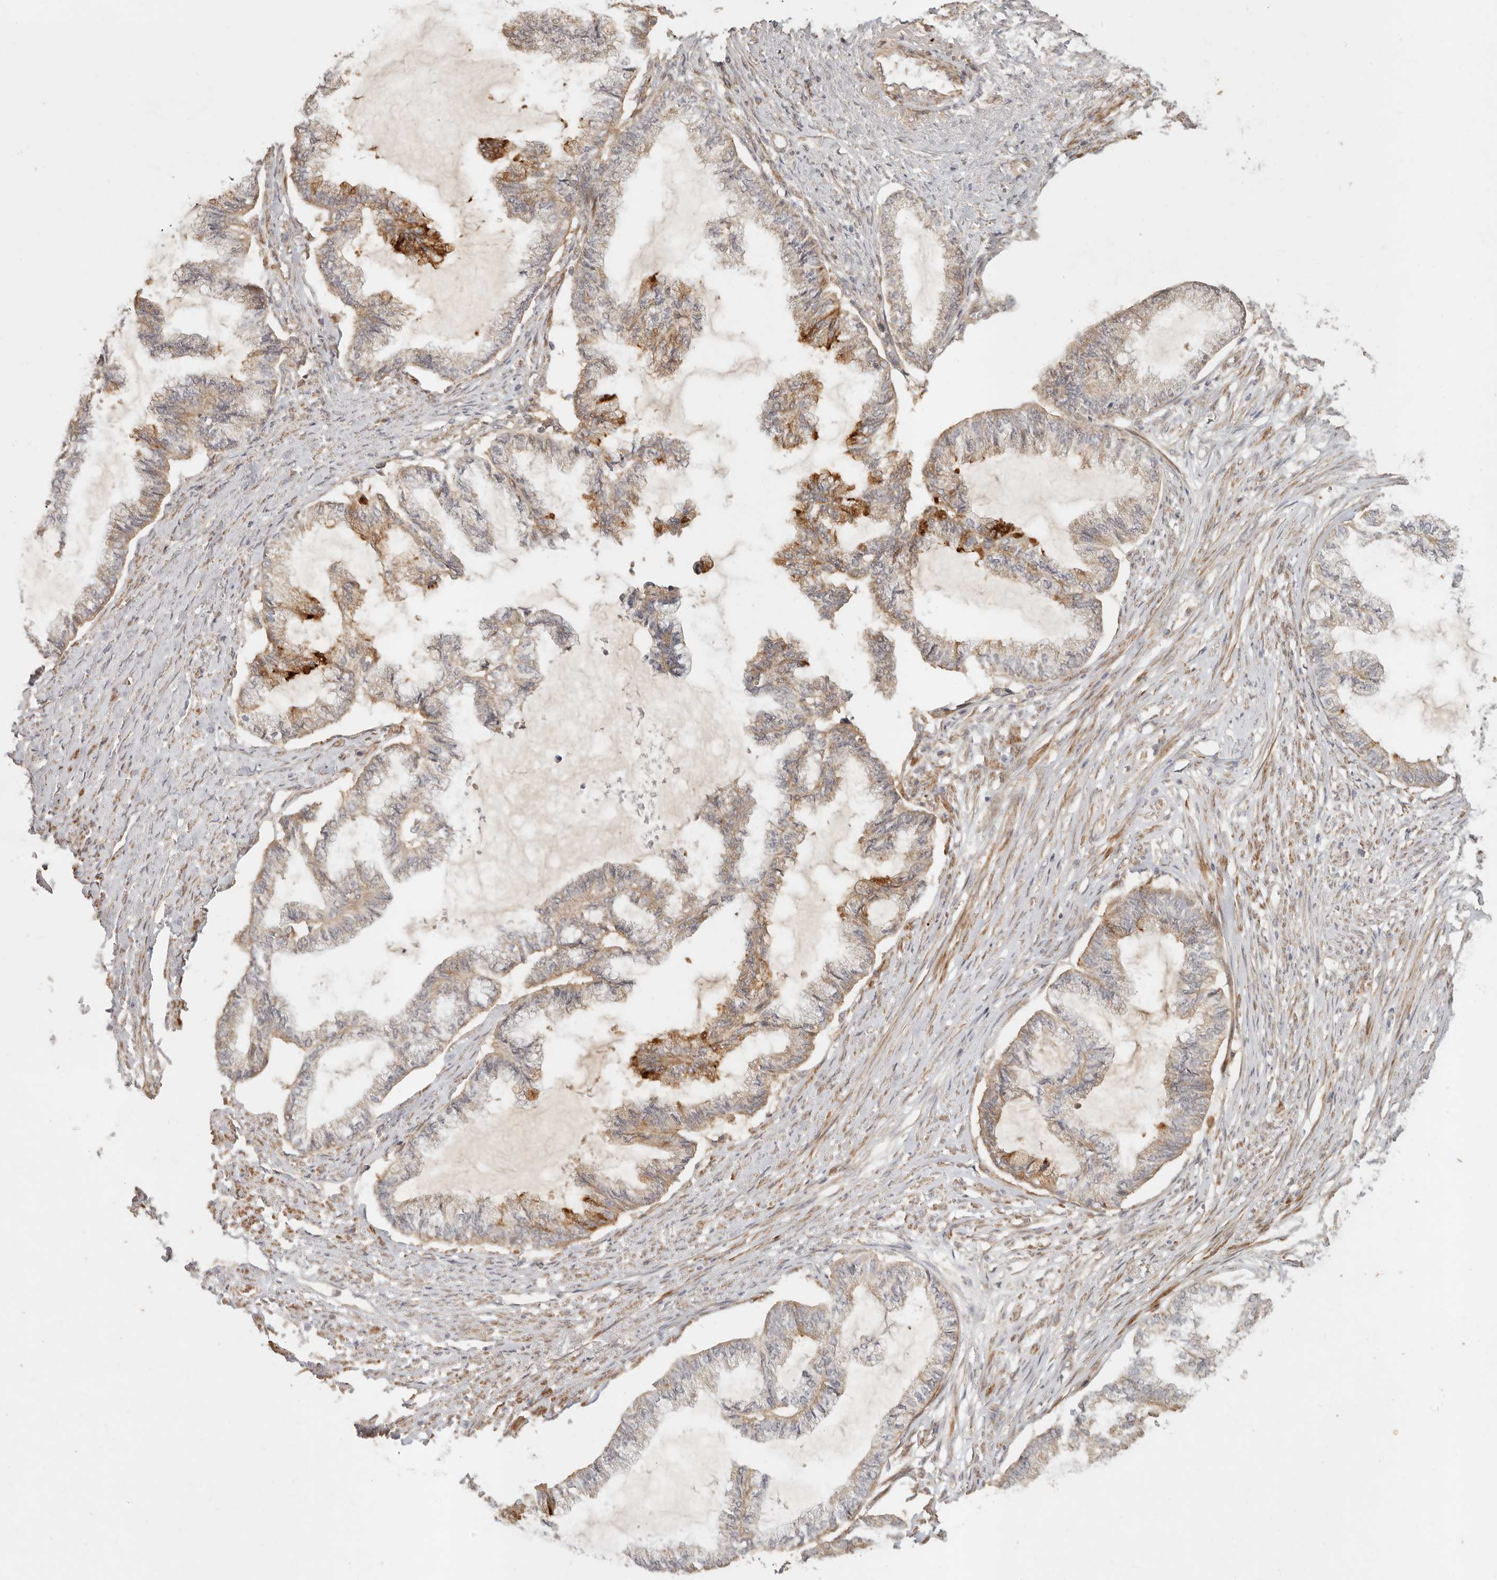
{"staining": {"intensity": "weak", "quantity": ">75%", "location": "cytoplasmic/membranous"}, "tissue": "endometrial cancer", "cell_type": "Tumor cells", "image_type": "cancer", "snomed": [{"axis": "morphology", "description": "Adenocarcinoma, NOS"}, {"axis": "topography", "description": "Endometrium"}], "caption": "This is a micrograph of IHC staining of adenocarcinoma (endometrial), which shows weak expression in the cytoplasmic/membranous of tumor cells.", "gene": "VIPR1", "patient": {"sex": "female", "age": 86}}